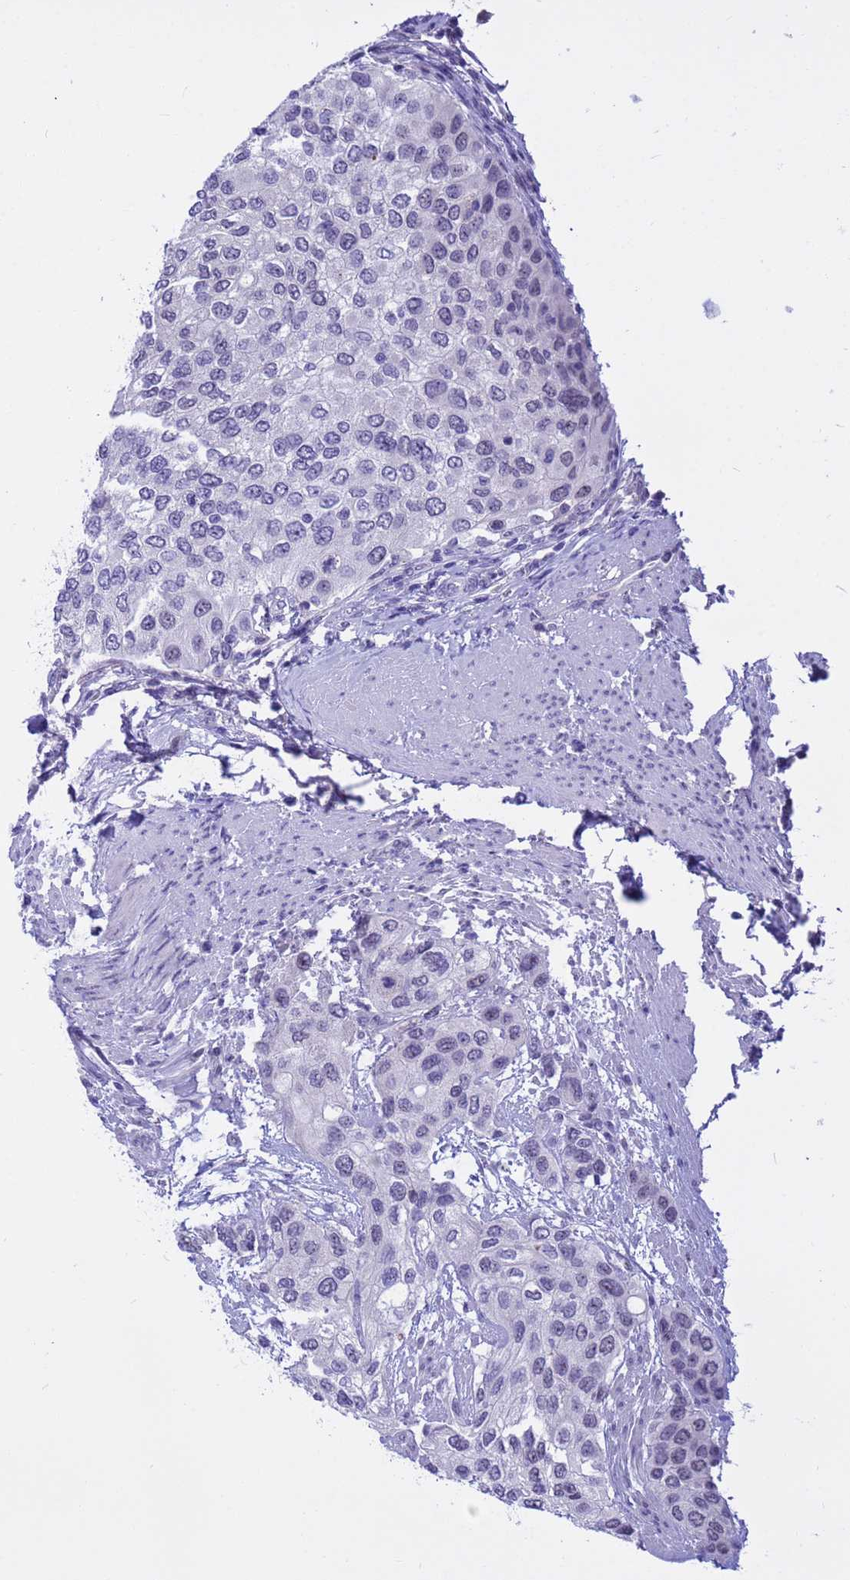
{"staining": {"intensity": "negative", "quantity": "none", "location": "none"}, "tissue": "urothelial cancer", "cell_type": "Tumor cells", "image_type": "cancer", "snomed": [{"axis": "morphology", "description": "Normal tissue, NOS"}, {"axis": "morphology", "description": "Urothelial carcinoma, High grade"}, {"axis": "topography", "description": "Vascular tissue"}, {"axis": "topography", "description": "Urinary bladder"}], "caption": "High magnification brightfield microscopy of high-grade urothelial carcinoma stained with DAB (3,3'-diaminobenzidine) (brown) and counterstained with hematoxylin (blue): tumor cells show no significant staining.", "gene": "DMRTC2", "patient": {"sex": "female", "age": 56}}